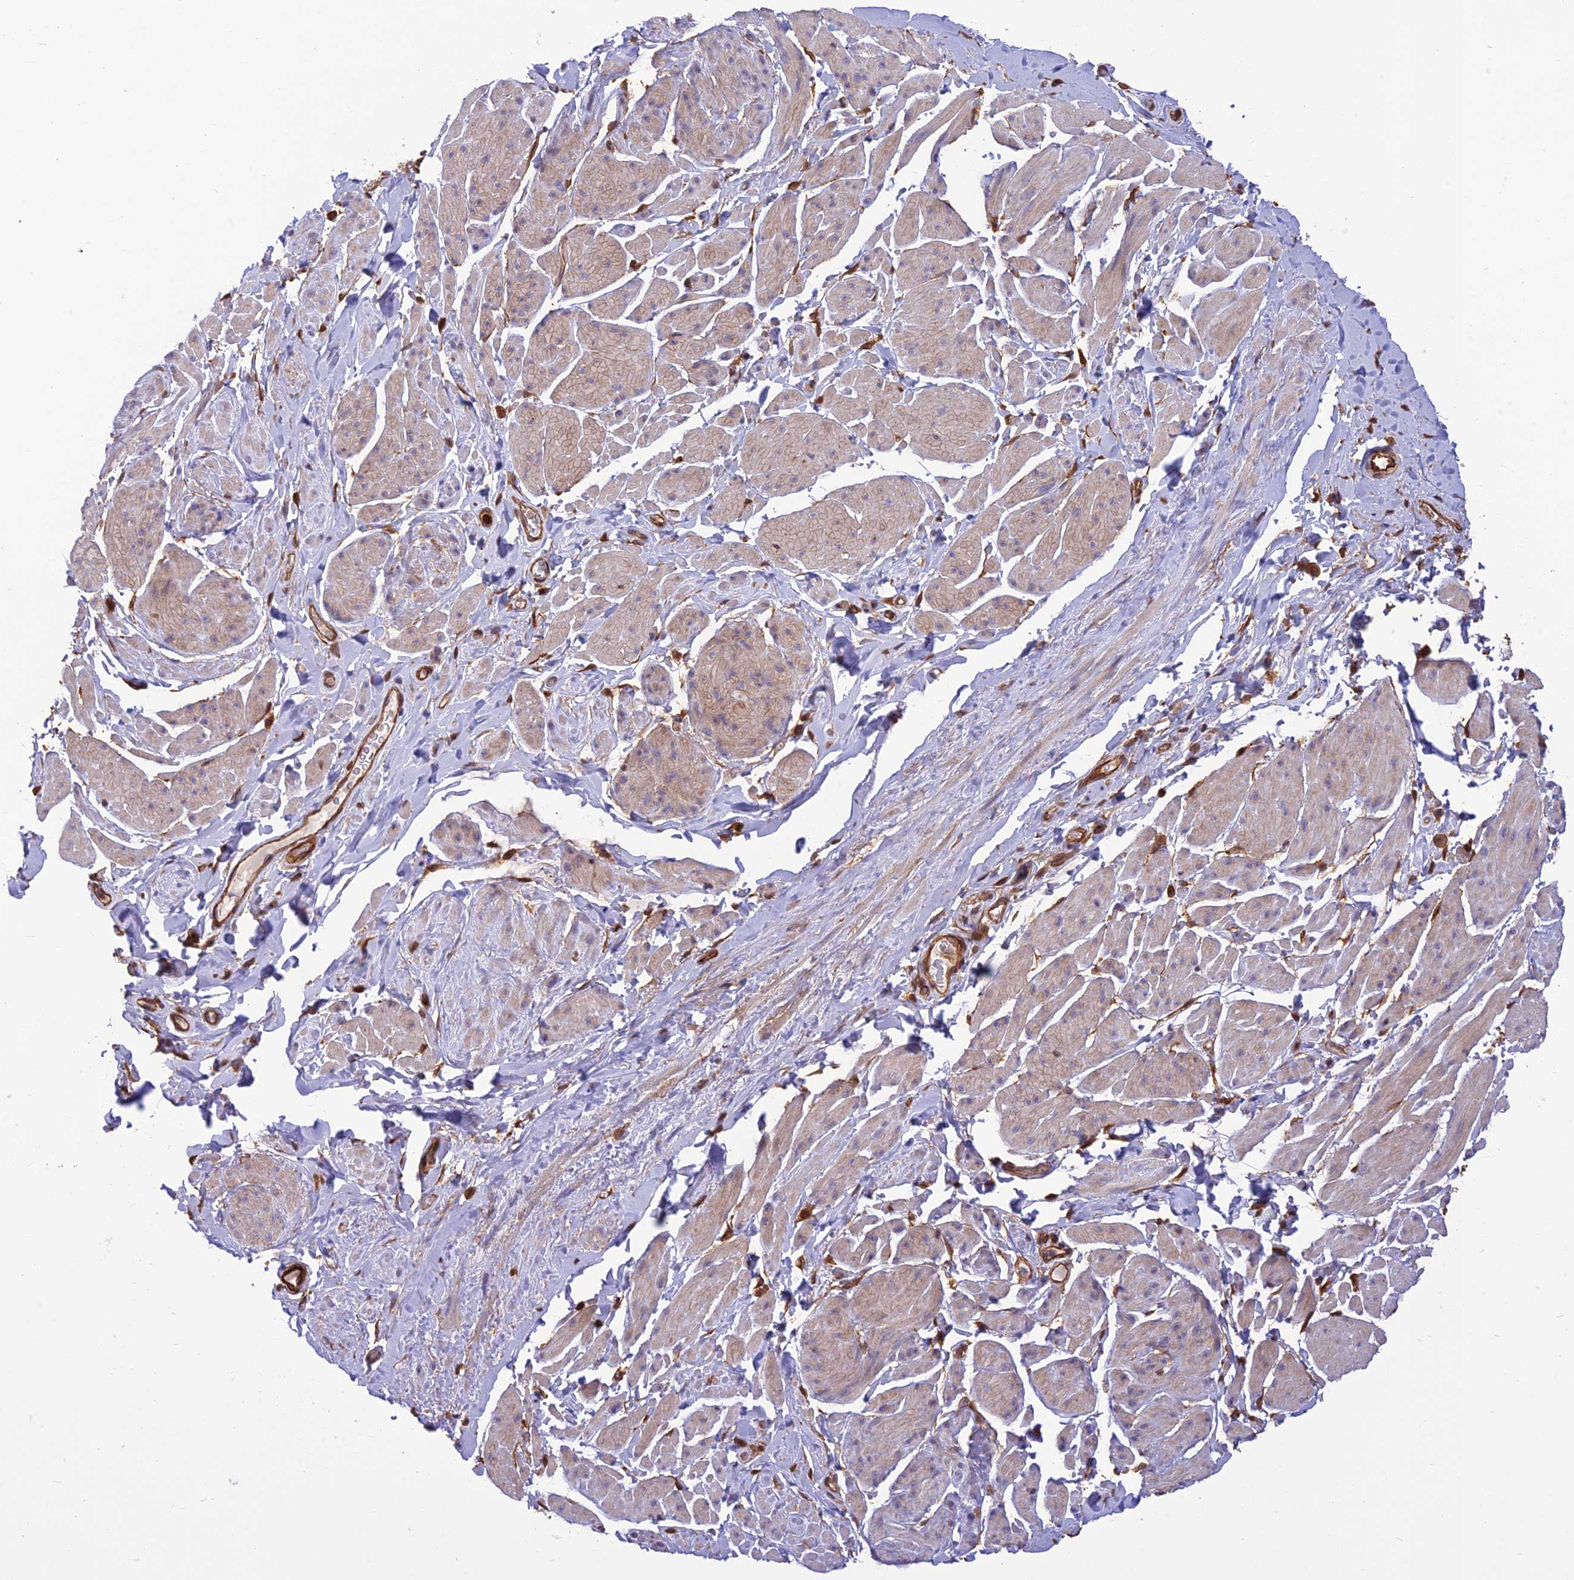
{"staining": {"intensity": "weak", "quantity": "25%-75%", "location": "cytoplasmic/membranous"}, "tissue": "smooth muscle", "cell_type": "Smooth muscle cells", "image_type": "normal", "snomed": [{"axis": "morphology", "description": "Normal tissue, NOS"}, {"axis": "topography", "description": "Smooth muscle"}, {"axis": "topography", "description": "Peripheral nerve tissue"}], "caption": "Immunohistochemistry (IHC) histopathology image of normal smooth muscle: human smooth muscle stained using immunohistochemistry demonstrates low levels of weak protein expression localized specifically in the cytoplasmic/membranous of smooth muscle cells, appearing as a cytoplasmic/membranous brown color.", "gene": "HPSE2", "patient": {"sex": "male", "age": 69}}